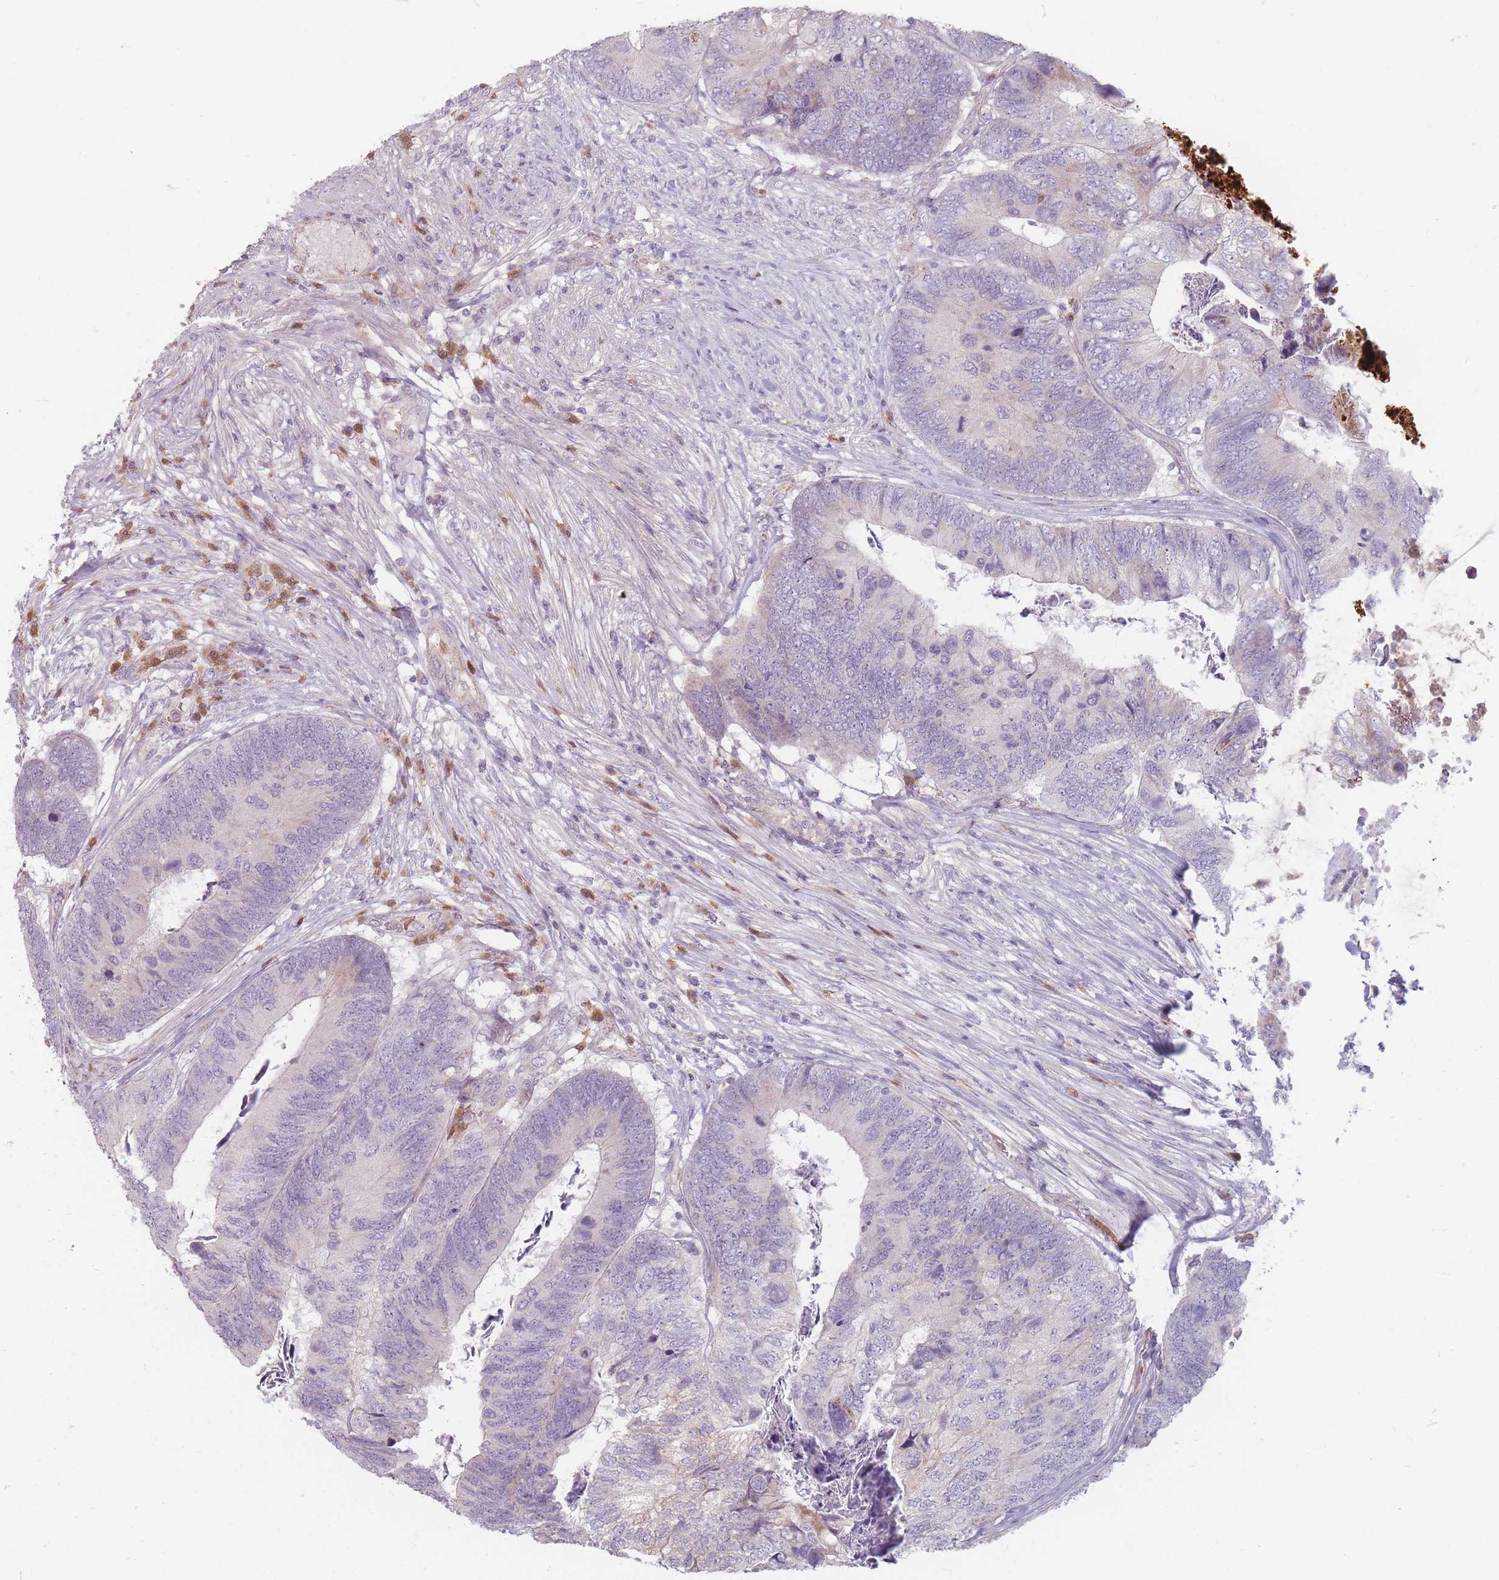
{"staining": {"intensity": "negative", "quantity": "none", "location": "none"}, "tissue": "colorectal cancer", "cell_type": "Tumor cells", "image_type": "cancer", "snomed": [{"axis": "morphology", "description": "Adenocarcinoma, NOS"}, {"axis": "topography", "description": "Colon"}], "caption": "Immunohistochemical staining of adenocarcinoma (colorectal) exhibits no significant positivity in tumor cells. (Stains: DAB (3,3'-diaminobenzidine) immunohistochemistry (IHC) with hematoxylin counter stain, Microscopy: brightfield microscopy at high magnification).", "gene": "CHCHD7", "patient": {"sex": "female", "age": 67}}